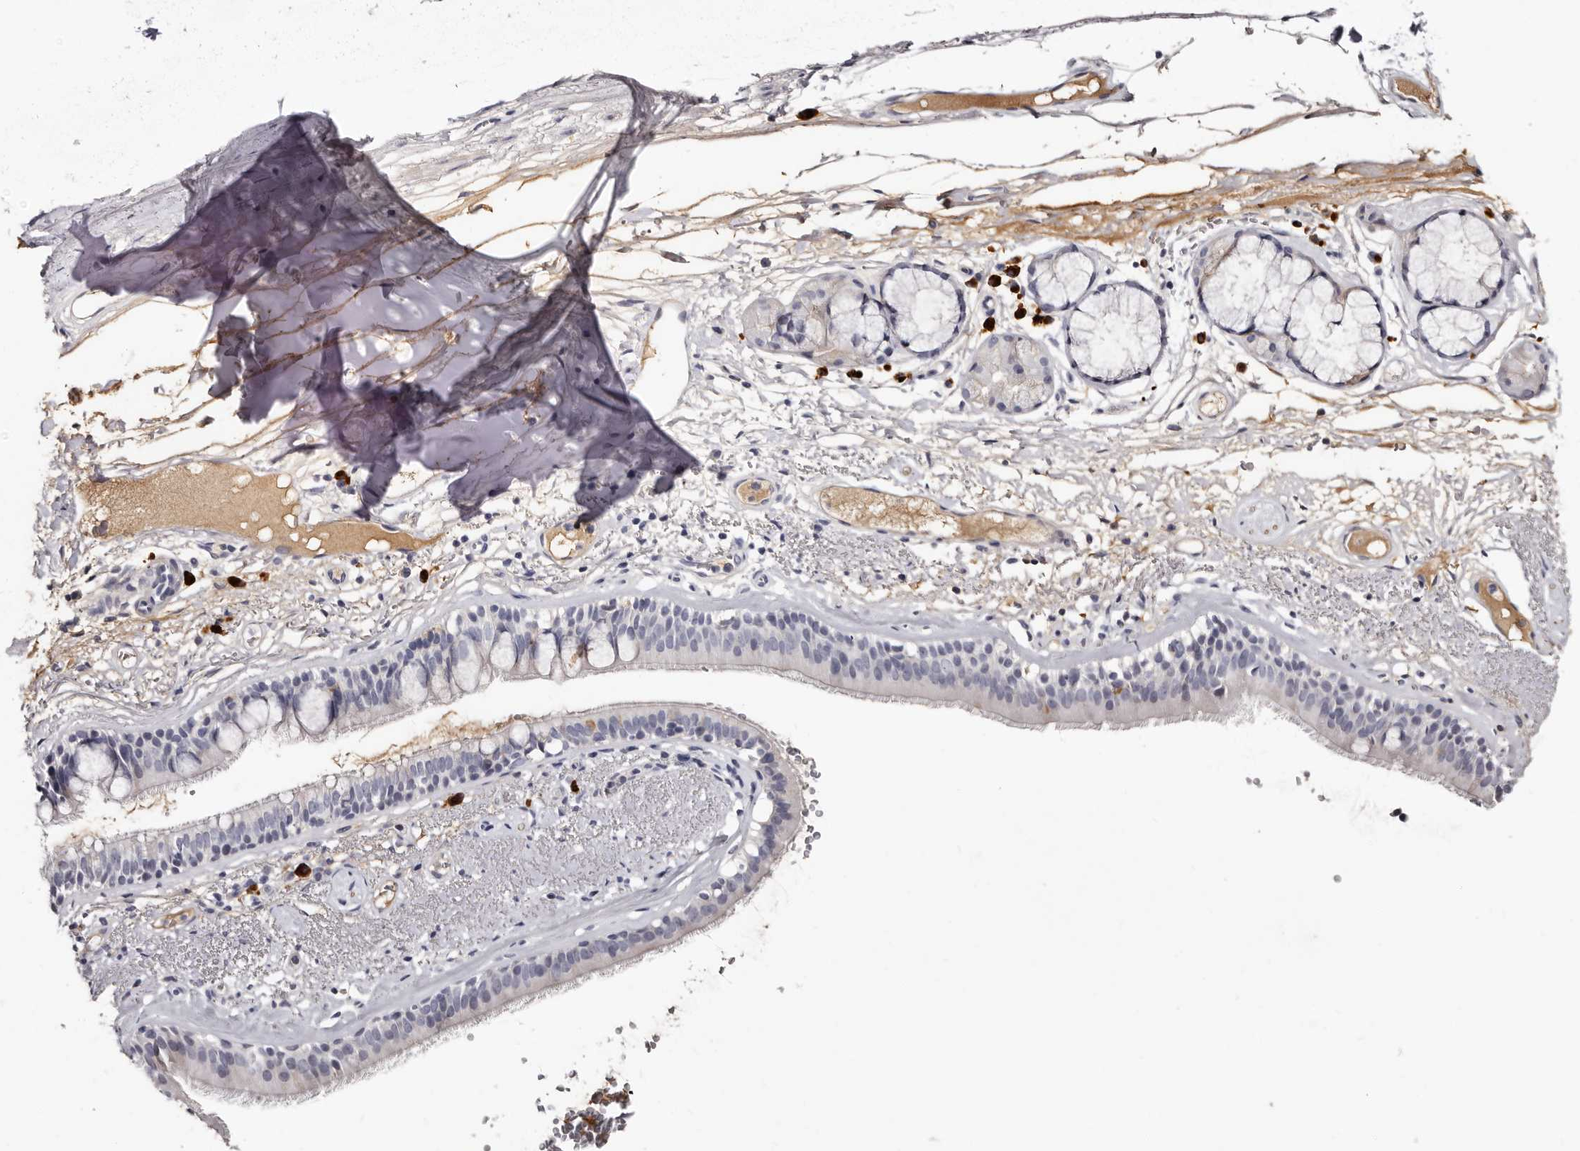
{"staining": {"intensity": "negative", "quantity": "none", "location": "none"}, "tissue": "adipose tissue", "cell_type": "Adipocytes", "image_type": "normal", "snomed": [{"axis": "morphology", "description": "Normal tissue, NOS"}, {"axis": "topography", "description": "Cartilage tissue"}], "caption": "A micrograph of adipose tissue stained for a protein displays no brown staining in adipocytes.", "gene": "TBC1D22B", "patient": {"sex": "female", "age": 63}}